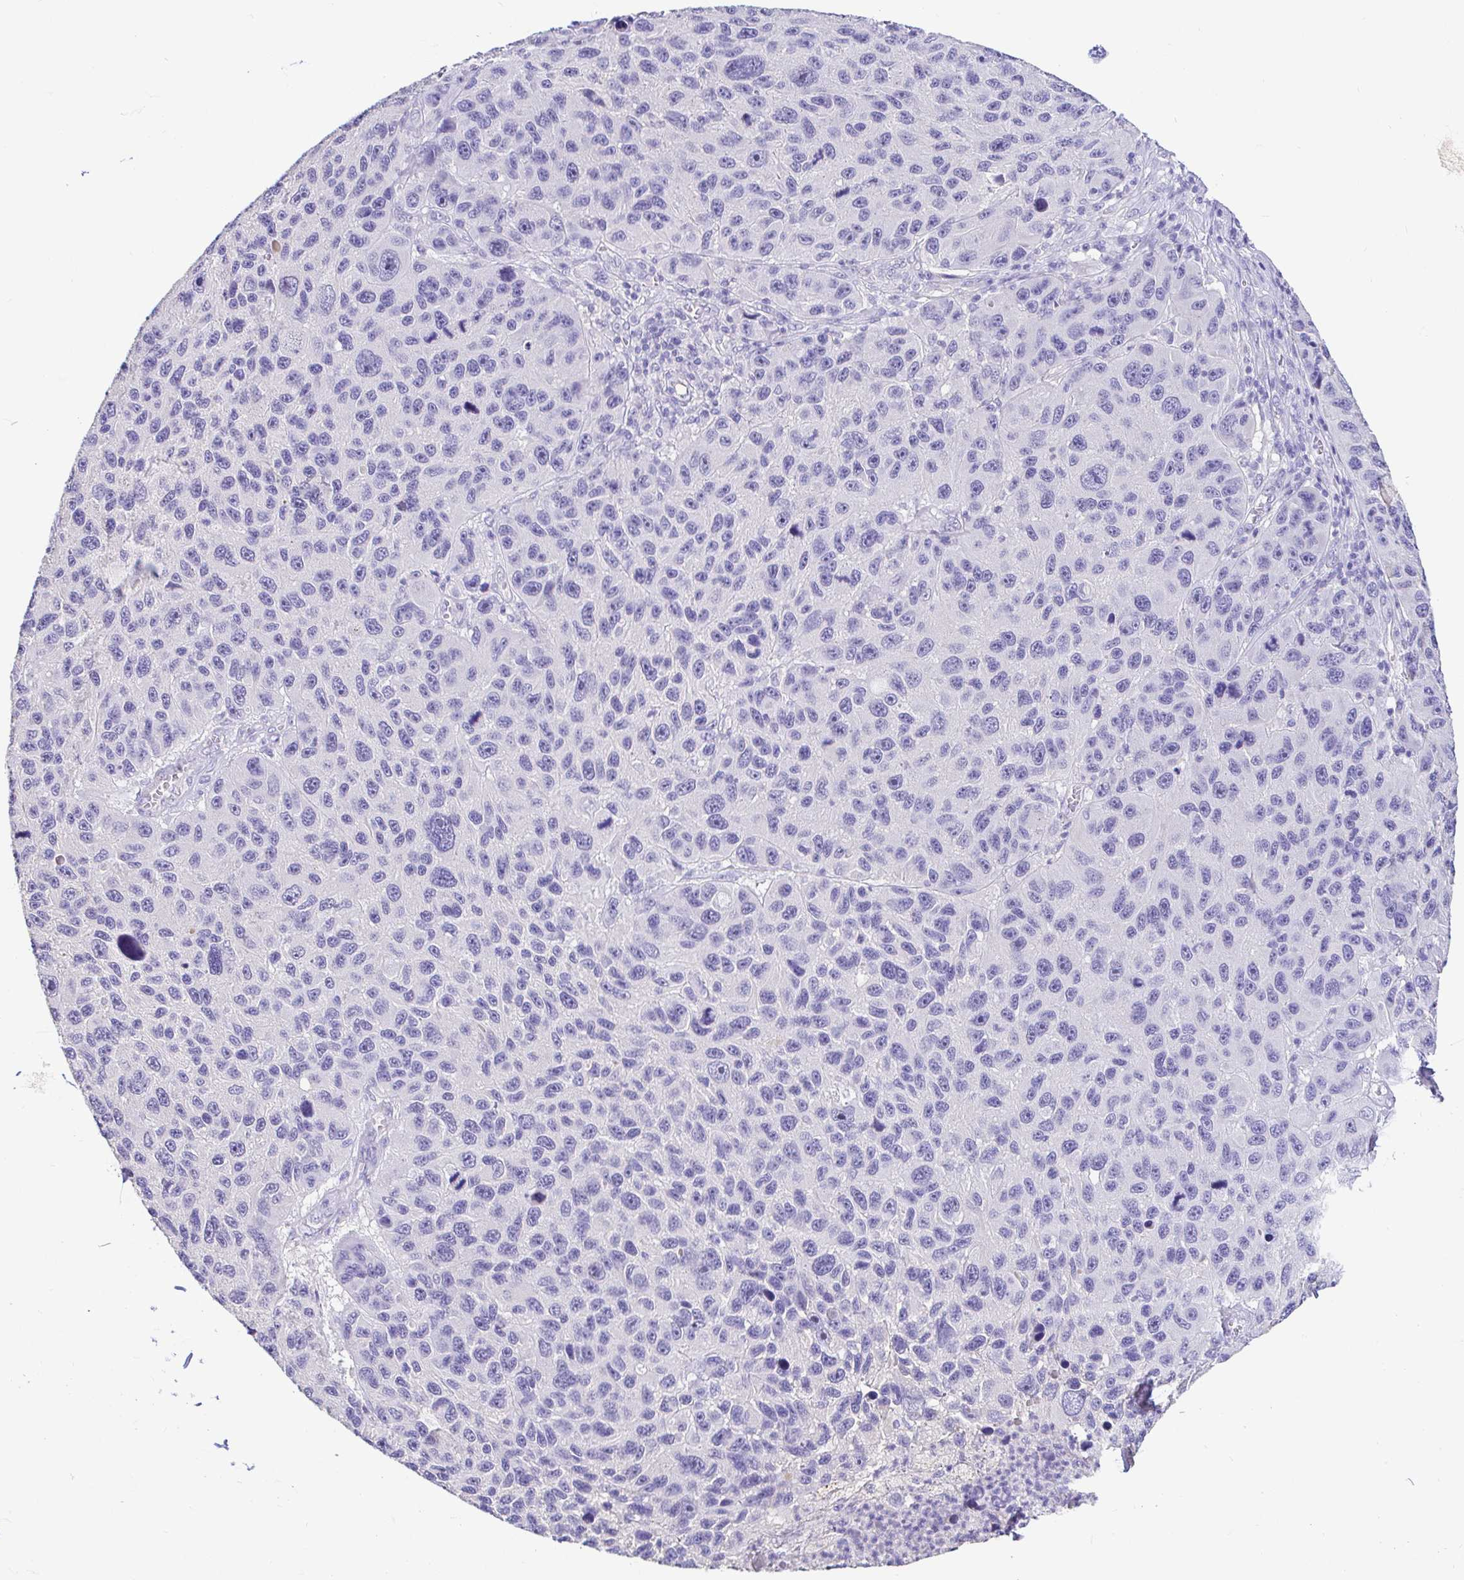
{"staining": {"intensity": "negative", "quantity": "none", "location": "none"}, "tissue": "melanoma", "cell_type": "Tumor cells", "image_type": "cancer", "snomed": [{"axis": "morphology", "description": "Malignant melanoma, NOS"}, {"axis": "topography", "description": "Skin"}], "caption": "Malignant melanoma was stained to show a protein in brown. There is no significant expression in tumor cells. (DAB immunohistochemistry visualized using brightfield microscopy, high magnification).", "gene": "CDO1", "patient": {"sex": "male", "age": 53}}